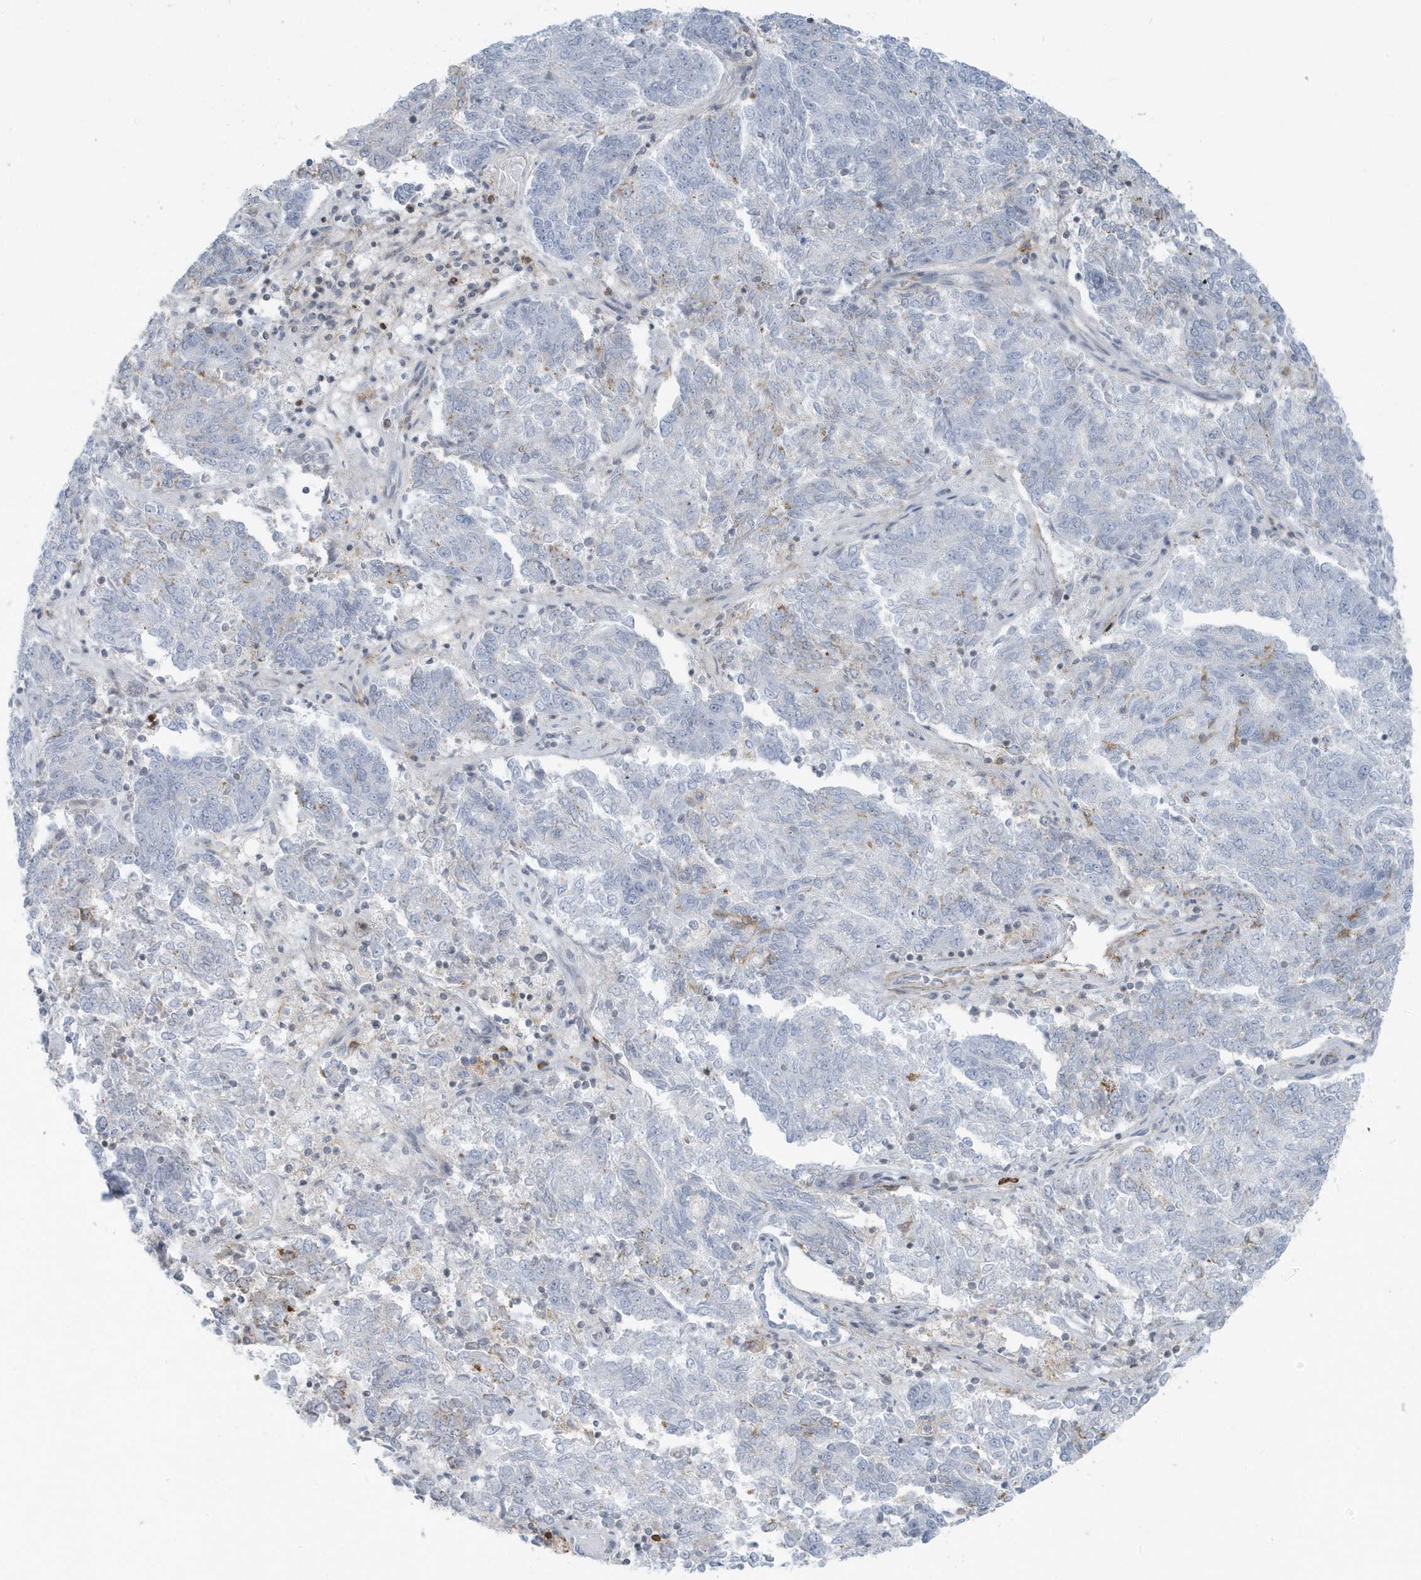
{"staining": {"intensity": "negative", "quantity": "none", "location": "none"}, "tissue": "endometrial cancer", "cell_type": "Tumor cells", "image_type": "cancer", "snomed": [{"axis": "morphology", "description": "Adenocarcinoma, NOS"}, {"axis": "topography", "description": "Endometrium"}], "caption": "Histopathology image shows no protein staining in tumor cells of endometrial cancer tissue. (Stains: DAB (3,3'-diaminobenzidine) IHC with hematoxylin counter stain, Microscopy: brightfield microscopy at high magnification).", "gene": "CACNB2", "patient": {"sex": "female", "age": 80}}